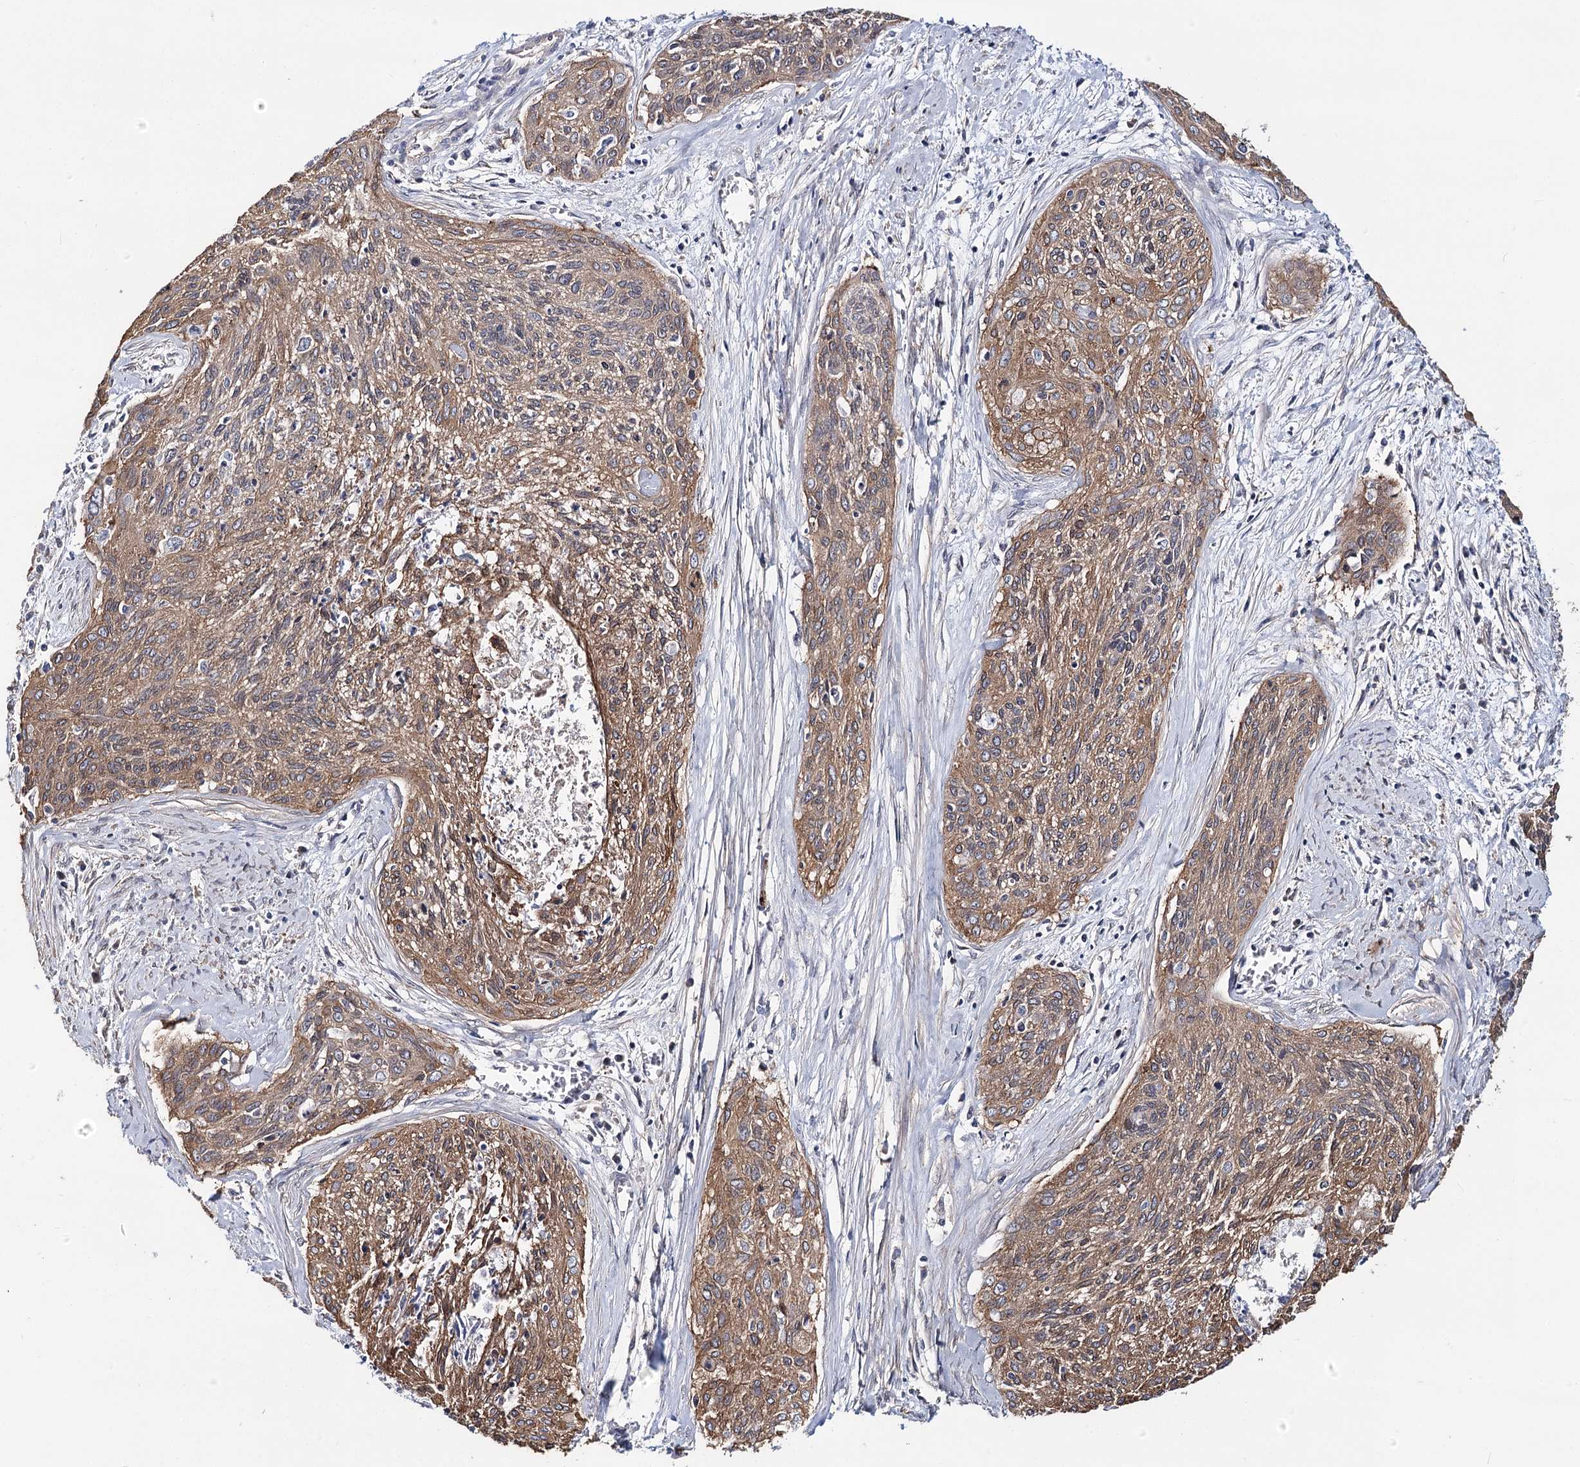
{"staining": {"intensity": "moderate", "quantity": ">75%", "location": "cytoplasmic/membranous"}, "tissue": "cervical cancer", "cell_type": "Tumor cells", "image_type": "cancer", "snomed": [{"axis": "morphology", "description": "Squamous cell carcinoma, NOS"}, {"axis": "topography", "description": "Cervix"}], "caption": "This is an image of immunohistochemistry (IHC) staining of cervical cancer (squamous cell carcinoma), which shows moderate expression in the cytoplasmic/membranous of tumor cells.", "gene": "TMEM218", "patient": {"sex": "female", "age": 55}}